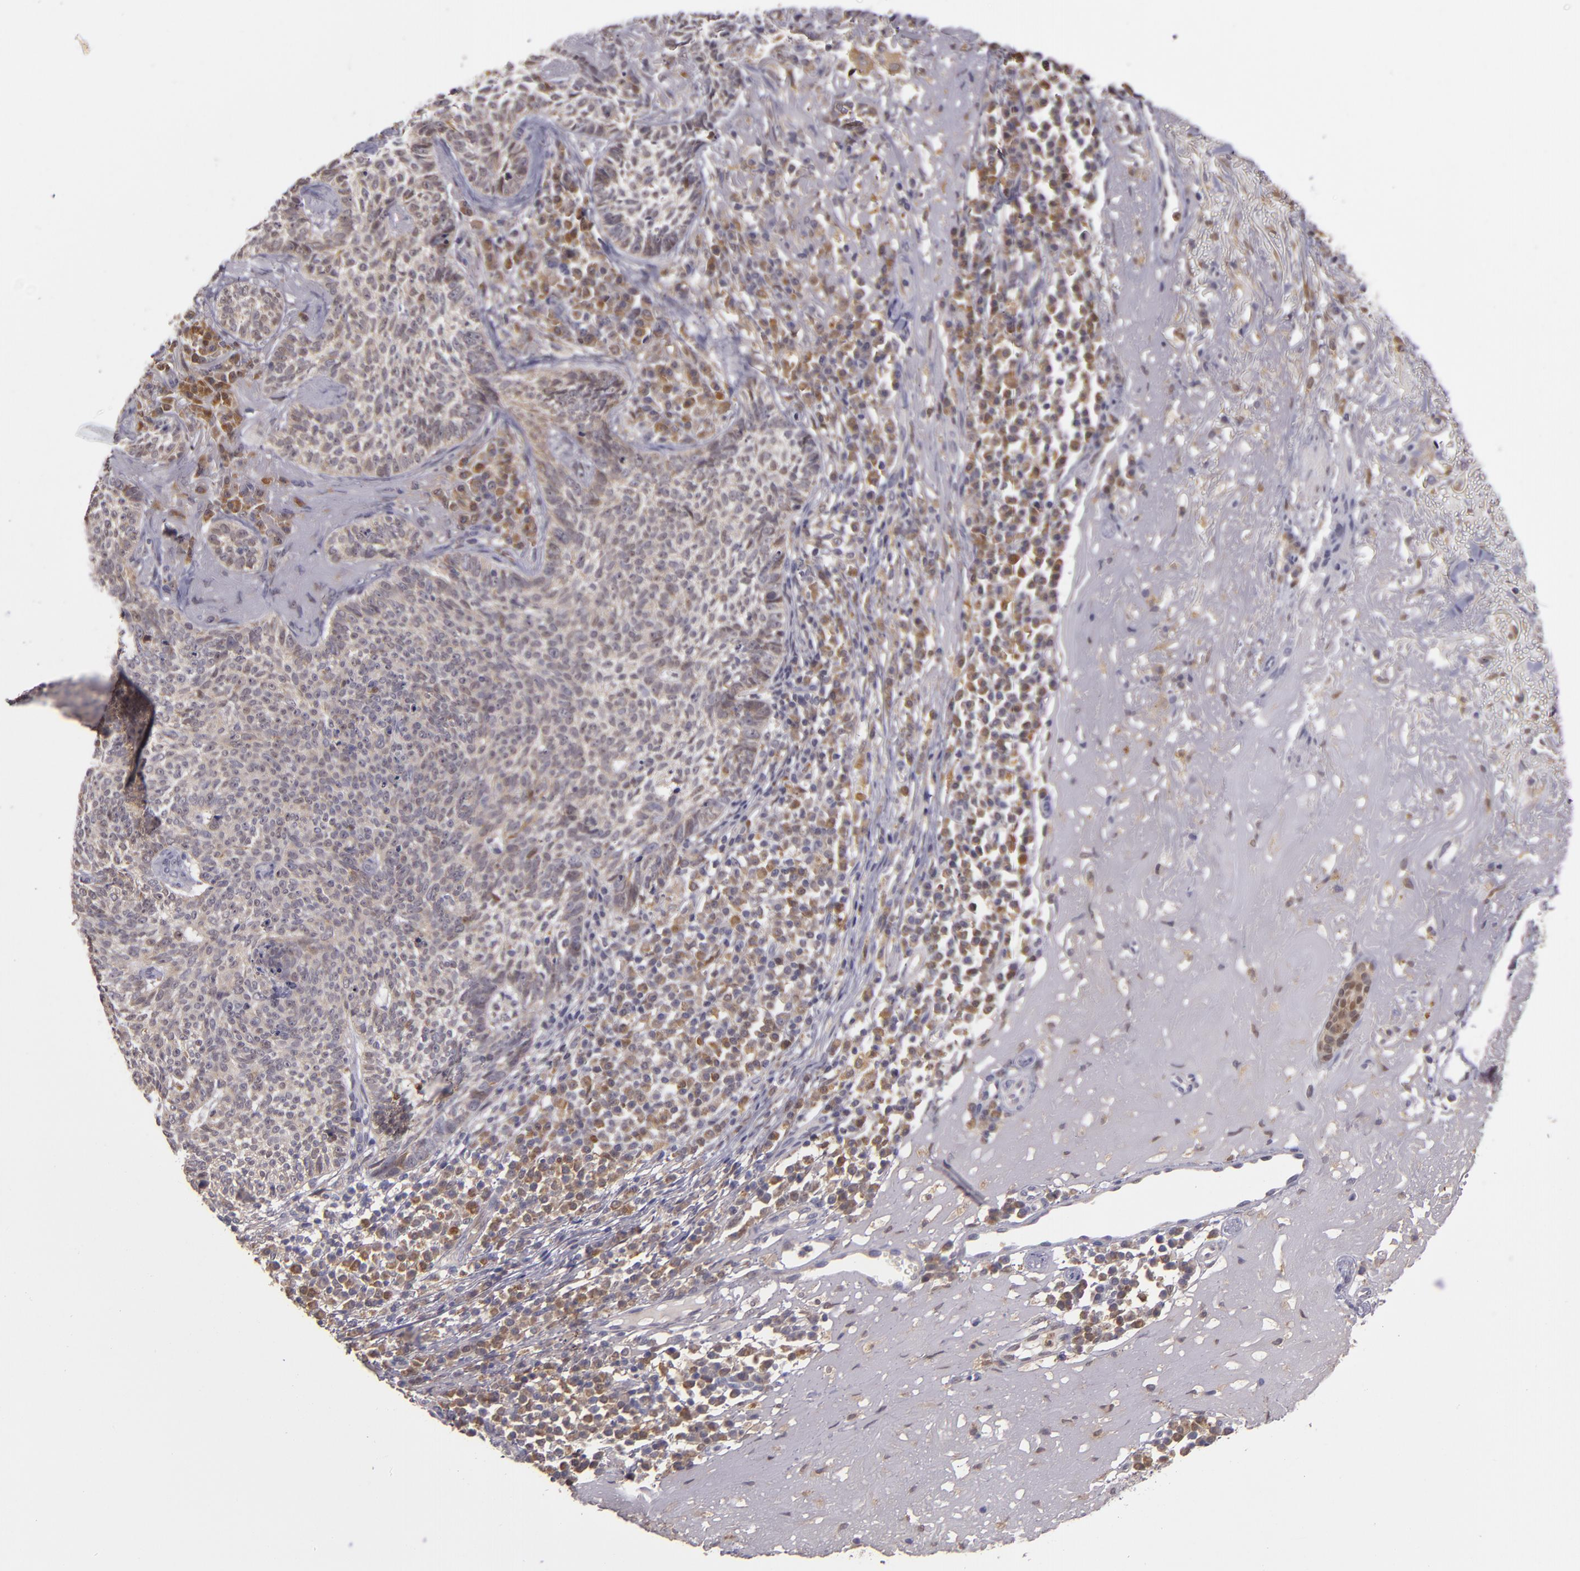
{"staining": {"intensity": "weak", "quantity": ">75%", "location": "cytoplasmic/membranous"}, "tissue": "skin cancer", "cell_type": "Tumor cells", "image_type": "cancer", "snomed": [{"axis": "morphology", "description": "Basal cell carcinoma"}, {"axis": "topography", "description": "Skin"}], "caption": "Skin basal cell carcinoma stained for a protein (brown) shows weak cytoplasmic/membranous positive expression in about >75% of tumor cells.", "gene": "FHIT", "patient": {"sex": "female", "age": 89}}